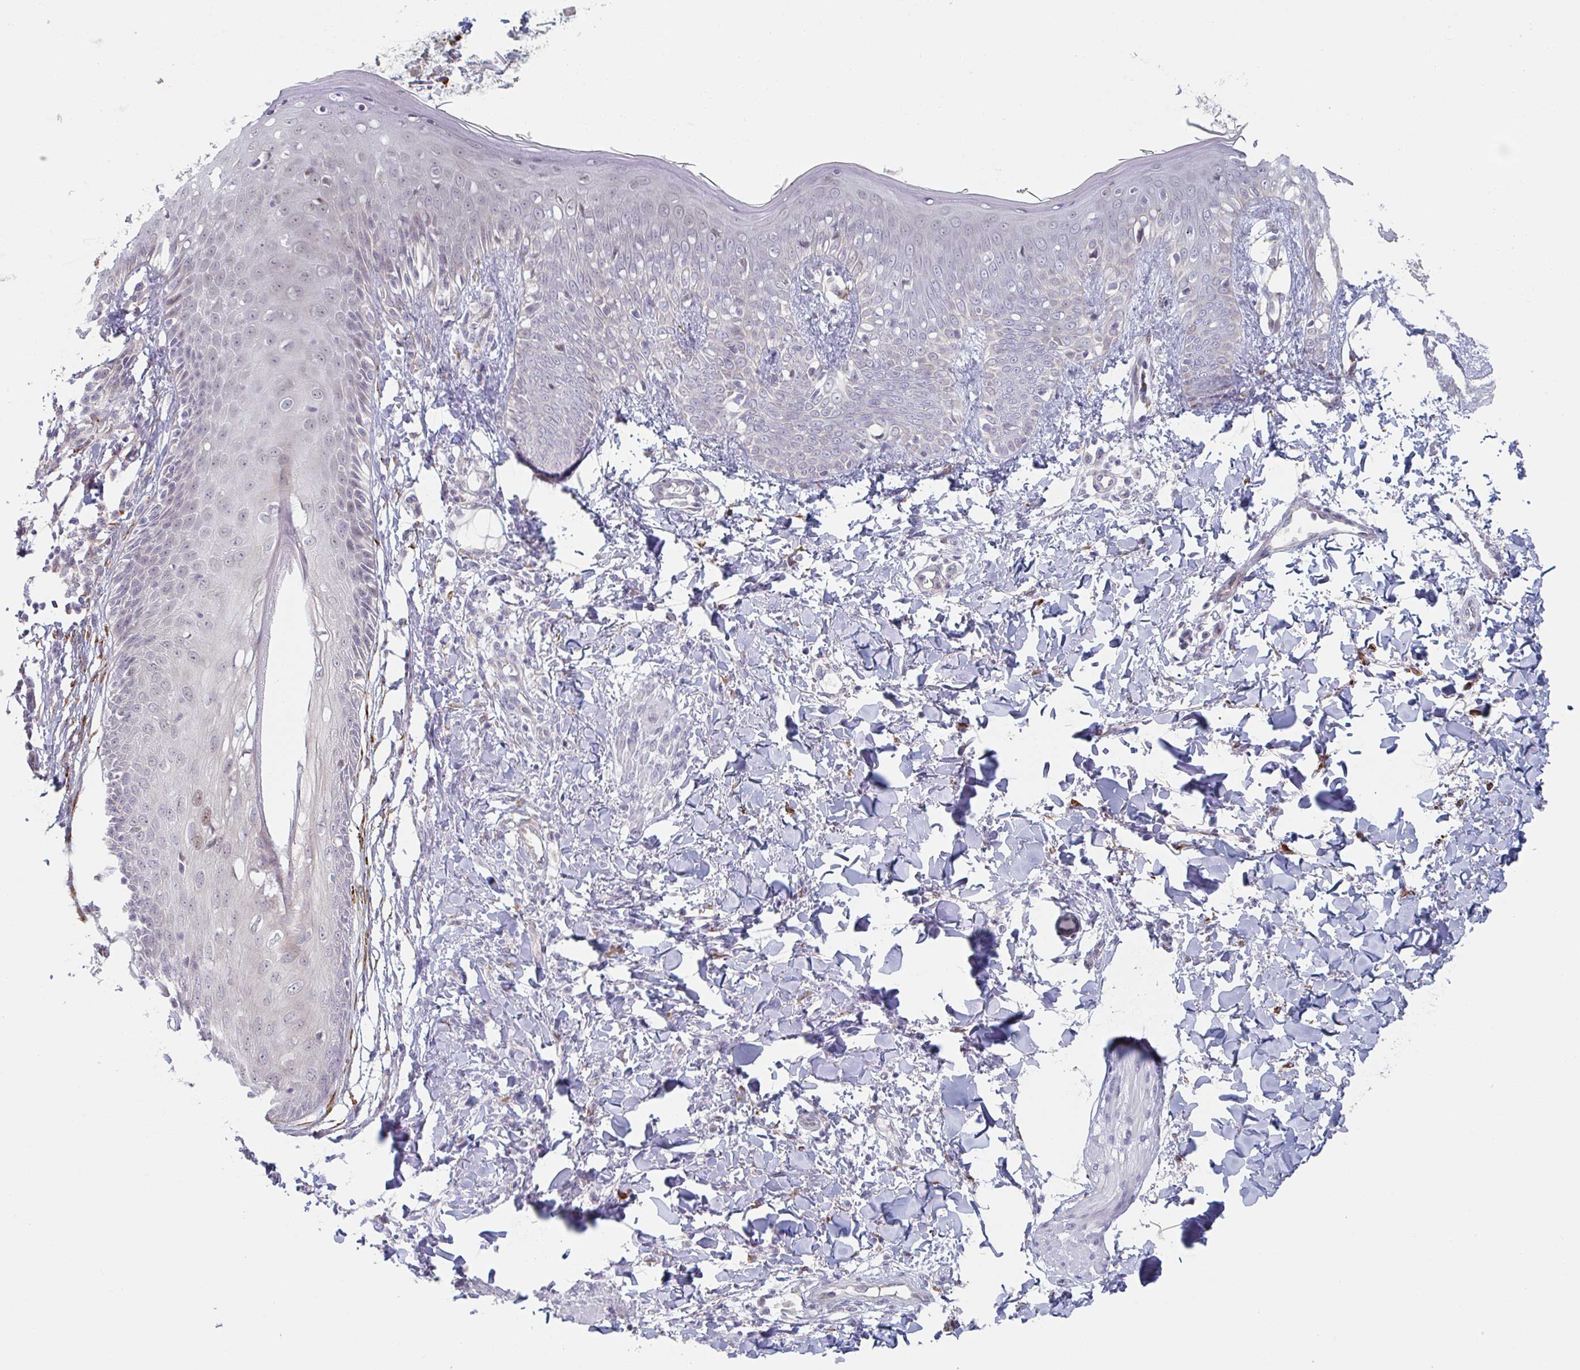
{"staining": {"intensity": "negative", "quantity": "none", "location": "none"}, "tissue": "skin", "cell_type": "Fibroblasts", "image_type": "normal", "snomed": [{"axis": "morphology", "description": "Normal tissue, NOS"}, {"axis": "topography", "description": "Skin"}], "caption": "Fibroblasts show no significant staining in normal skin.", "gene": "TRAPPC10", "patient": {"sex": "male", "age": 16}}